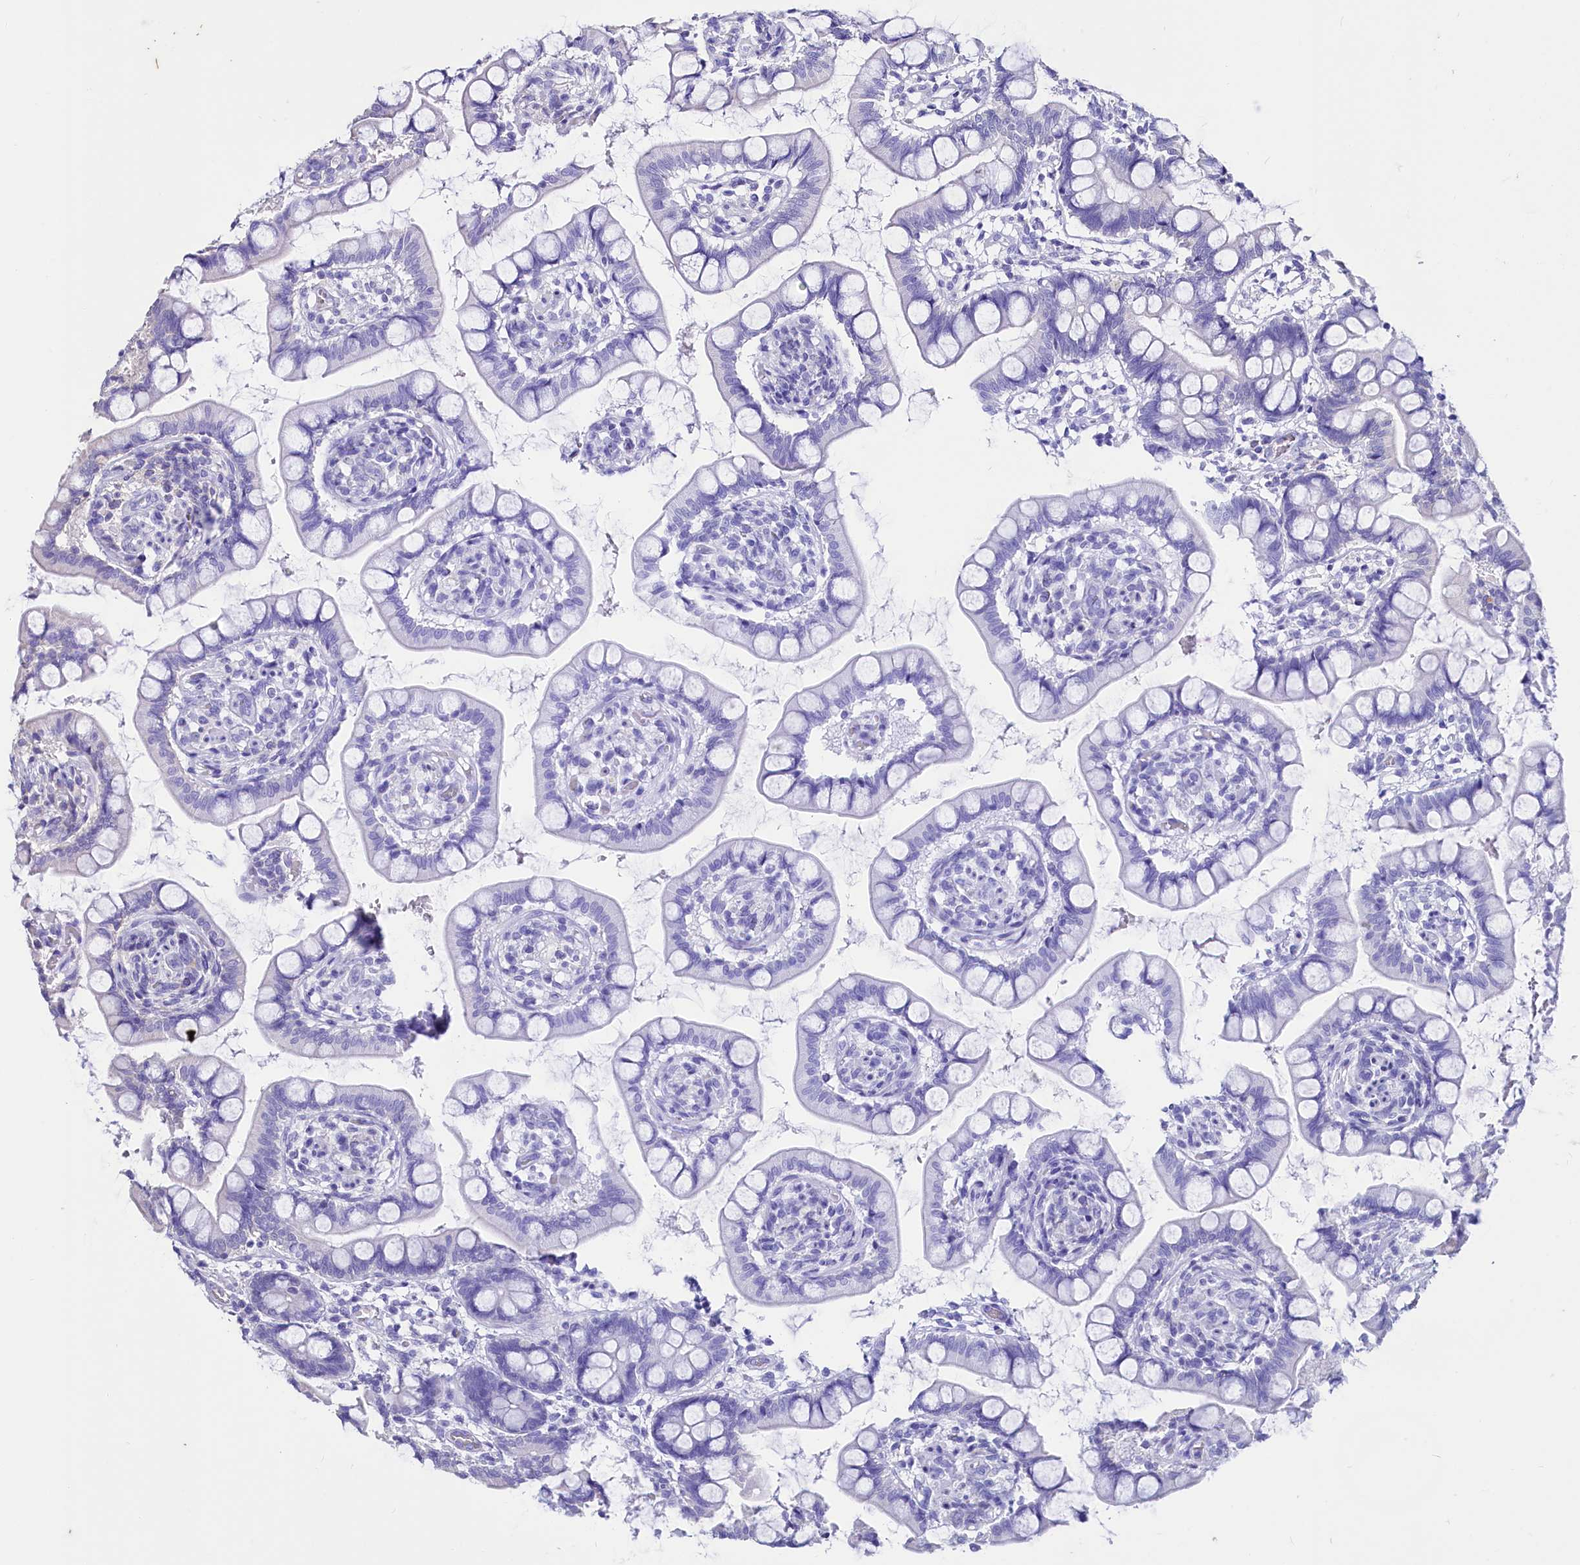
{"staining": {"intensity": "negative", "quantity": "none", "location": "none"}, "tissue": "small intestine", "cell_type": "Glandular cells", "image_type": "normal", "snomed": [{"axis": "morphology", "description": "Normal tissue, NOS"}, {"axis": "topography", "description": "Small intestine"}], "caption": "Small intestine stained for a protein using immunohistochemistry (IHC) reveals no expression glandular cells.", "gene": "RPUSD3", "patient": {"sex": "male", "age": 52}}